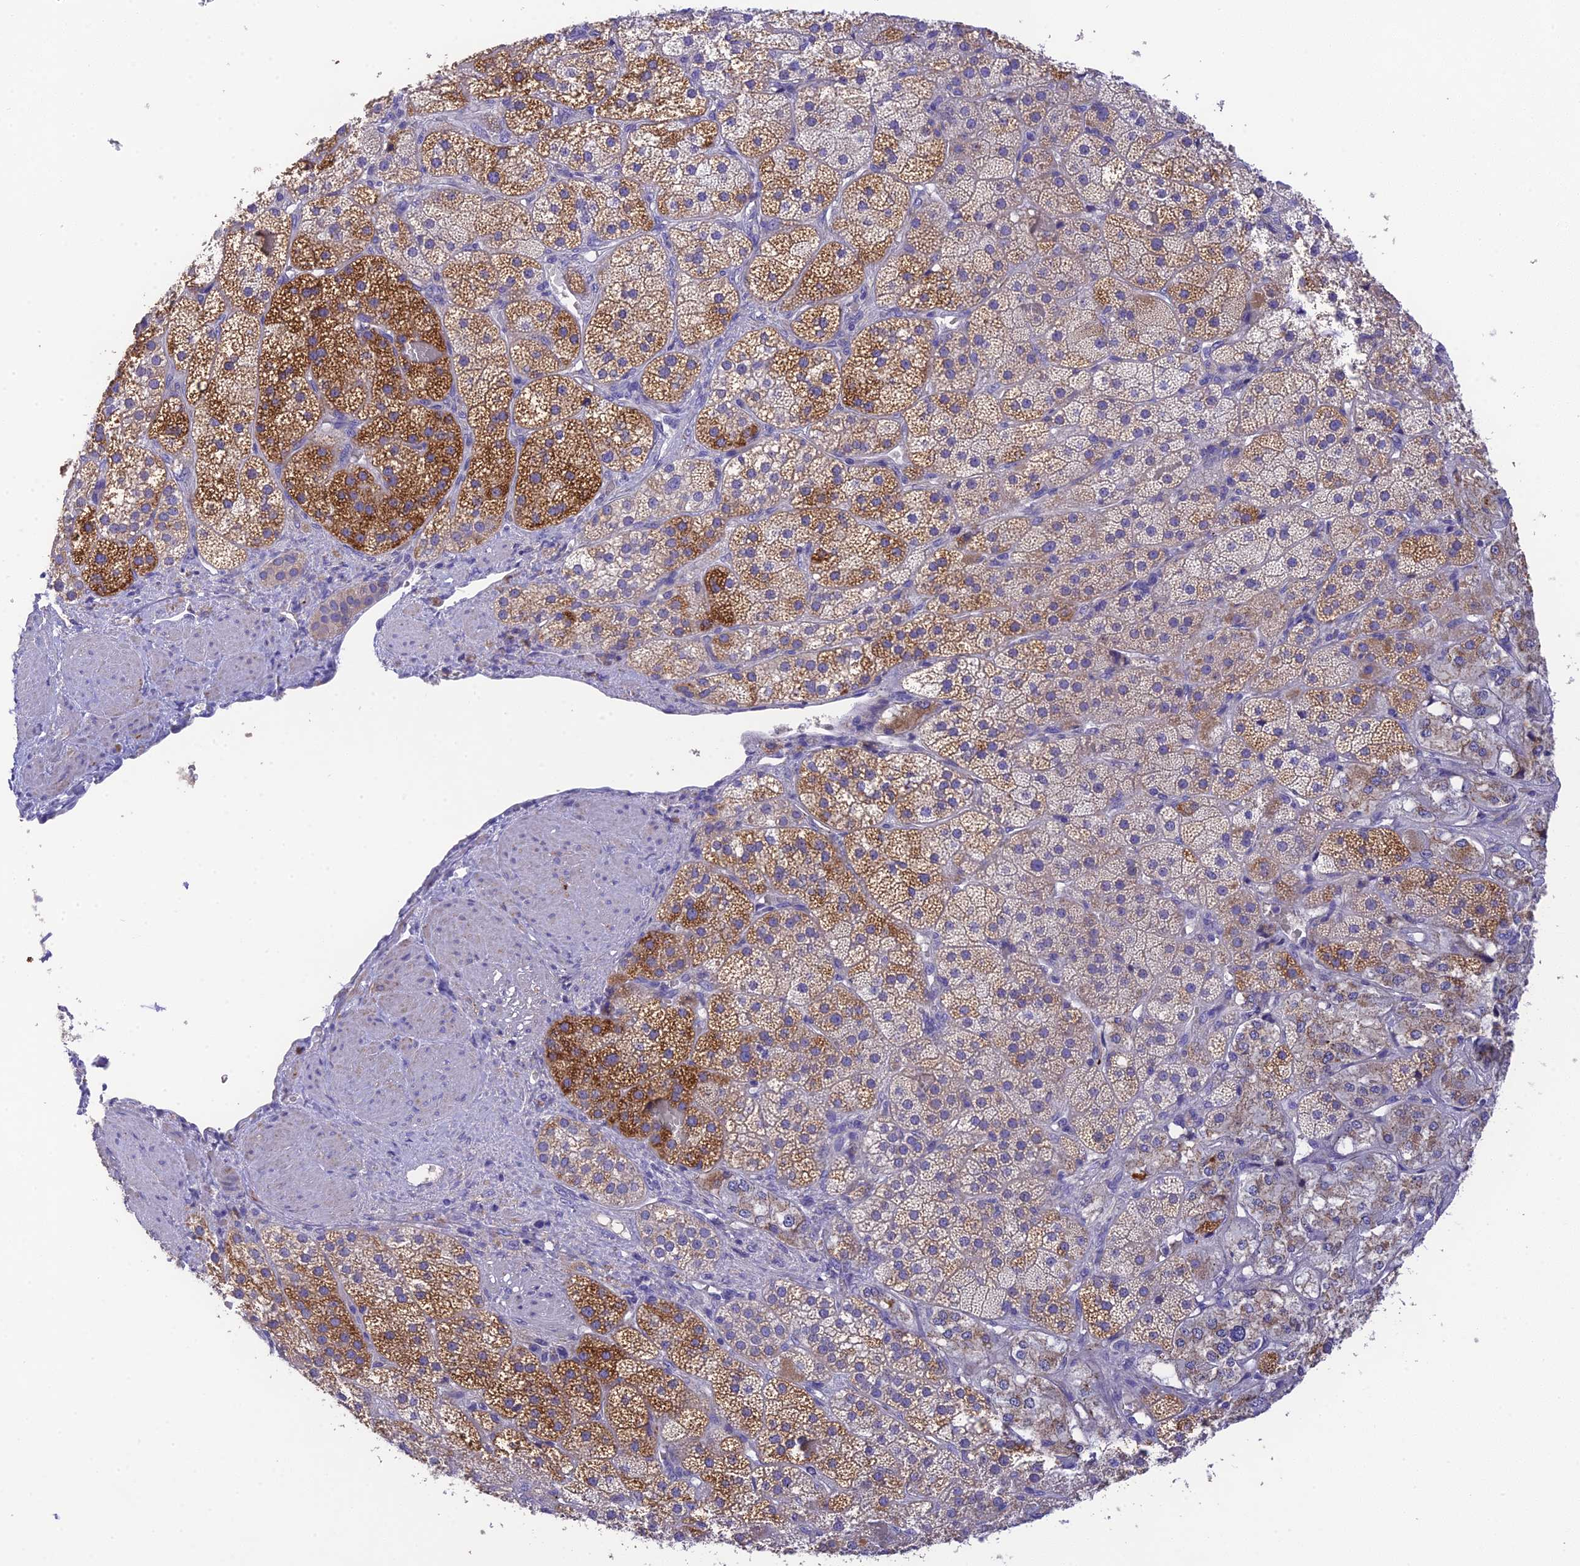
{"staining": {"intensity": "strong", "quantity": "25%-75%", "location": "cytoplasmic/membranous"}, "tissue": "adrenal gland", "cell_type": "Glandular cells", "image_type": "normal", "snomed": [{"axis": "morphology", "description": "Normal tissue, NOS"}, {"axis": "topography", "description": "Adrenal gland"}], "caption": "Strong cytoplasmic/membranous positivity is identified in about 25%-75% of glandular cells in unremarkable adrenal gland. The staining is performed using DAB brown chromogen to label protein expression. The nuclei are counter-stained blue using hematoxylin.", "gene": "HSD17B2", "patient": {"sex": "male", "age": 57}}